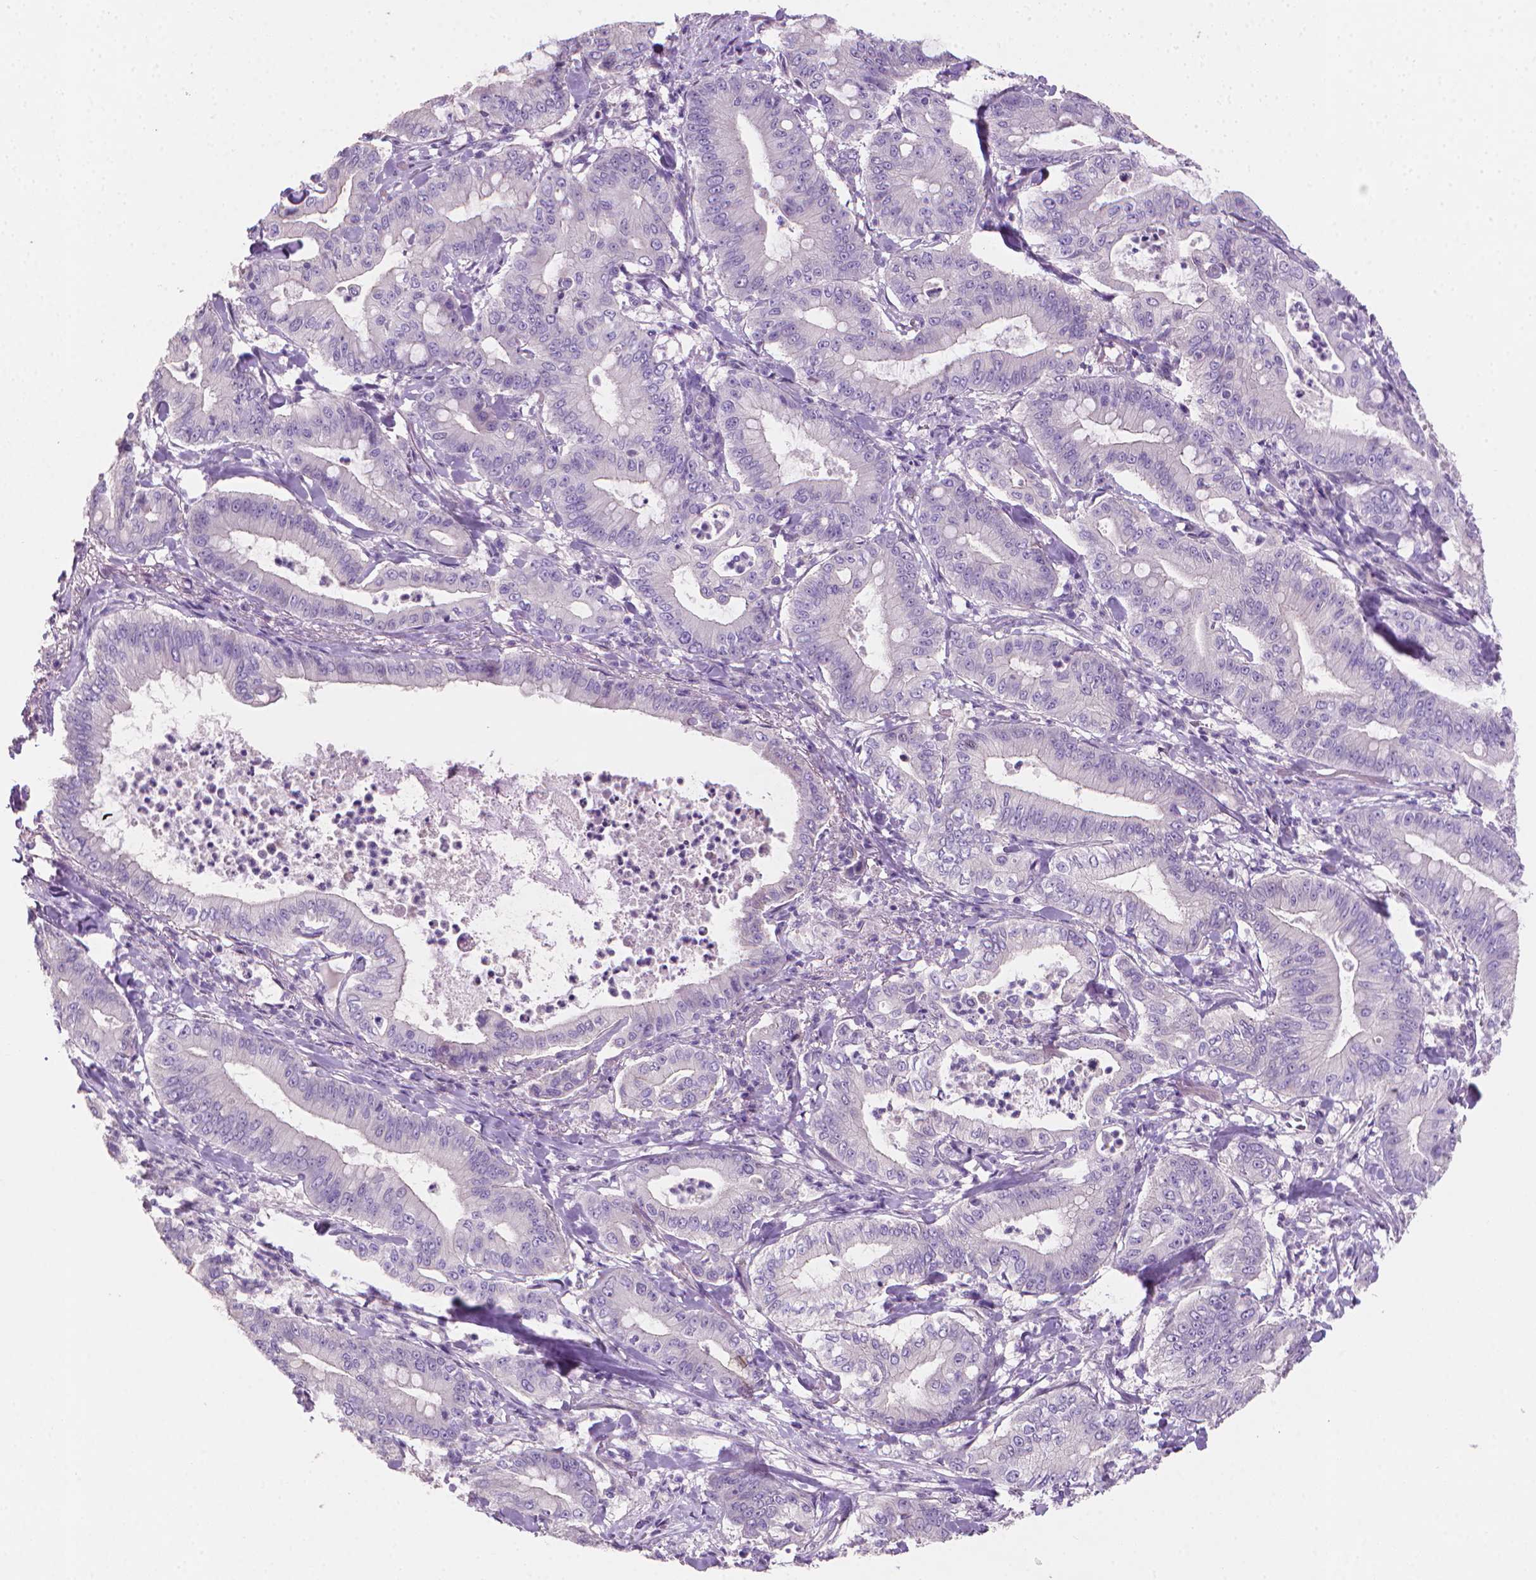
{"staining": {"intensity": "negative", "quantity": "none", "location": "none"}, "tissue": "pancreatic cancer", "cell_type": "Tumor cells", "image_type": "cancer", "snomed": [{"axis": "morphology", "description": "Adenocarcinoma, NOS"}, {"axis": "topography", "description": "Pancreas"}], "caption": "A high-resolution micrograph shows immunohistochemistry (IHC) staining of adenocarcinoma (pancreatic), which exhibits no significant expression in tumor cells. (Stains: DAB (3,3'-diaminobenzidine) immunohistochemistry (IHC) with hematoxylin counter stain, Microscopy: brightfield microscopy at high magnification).", "gene": "CLXN", "patient": {"sex": "male", "age": 71}}